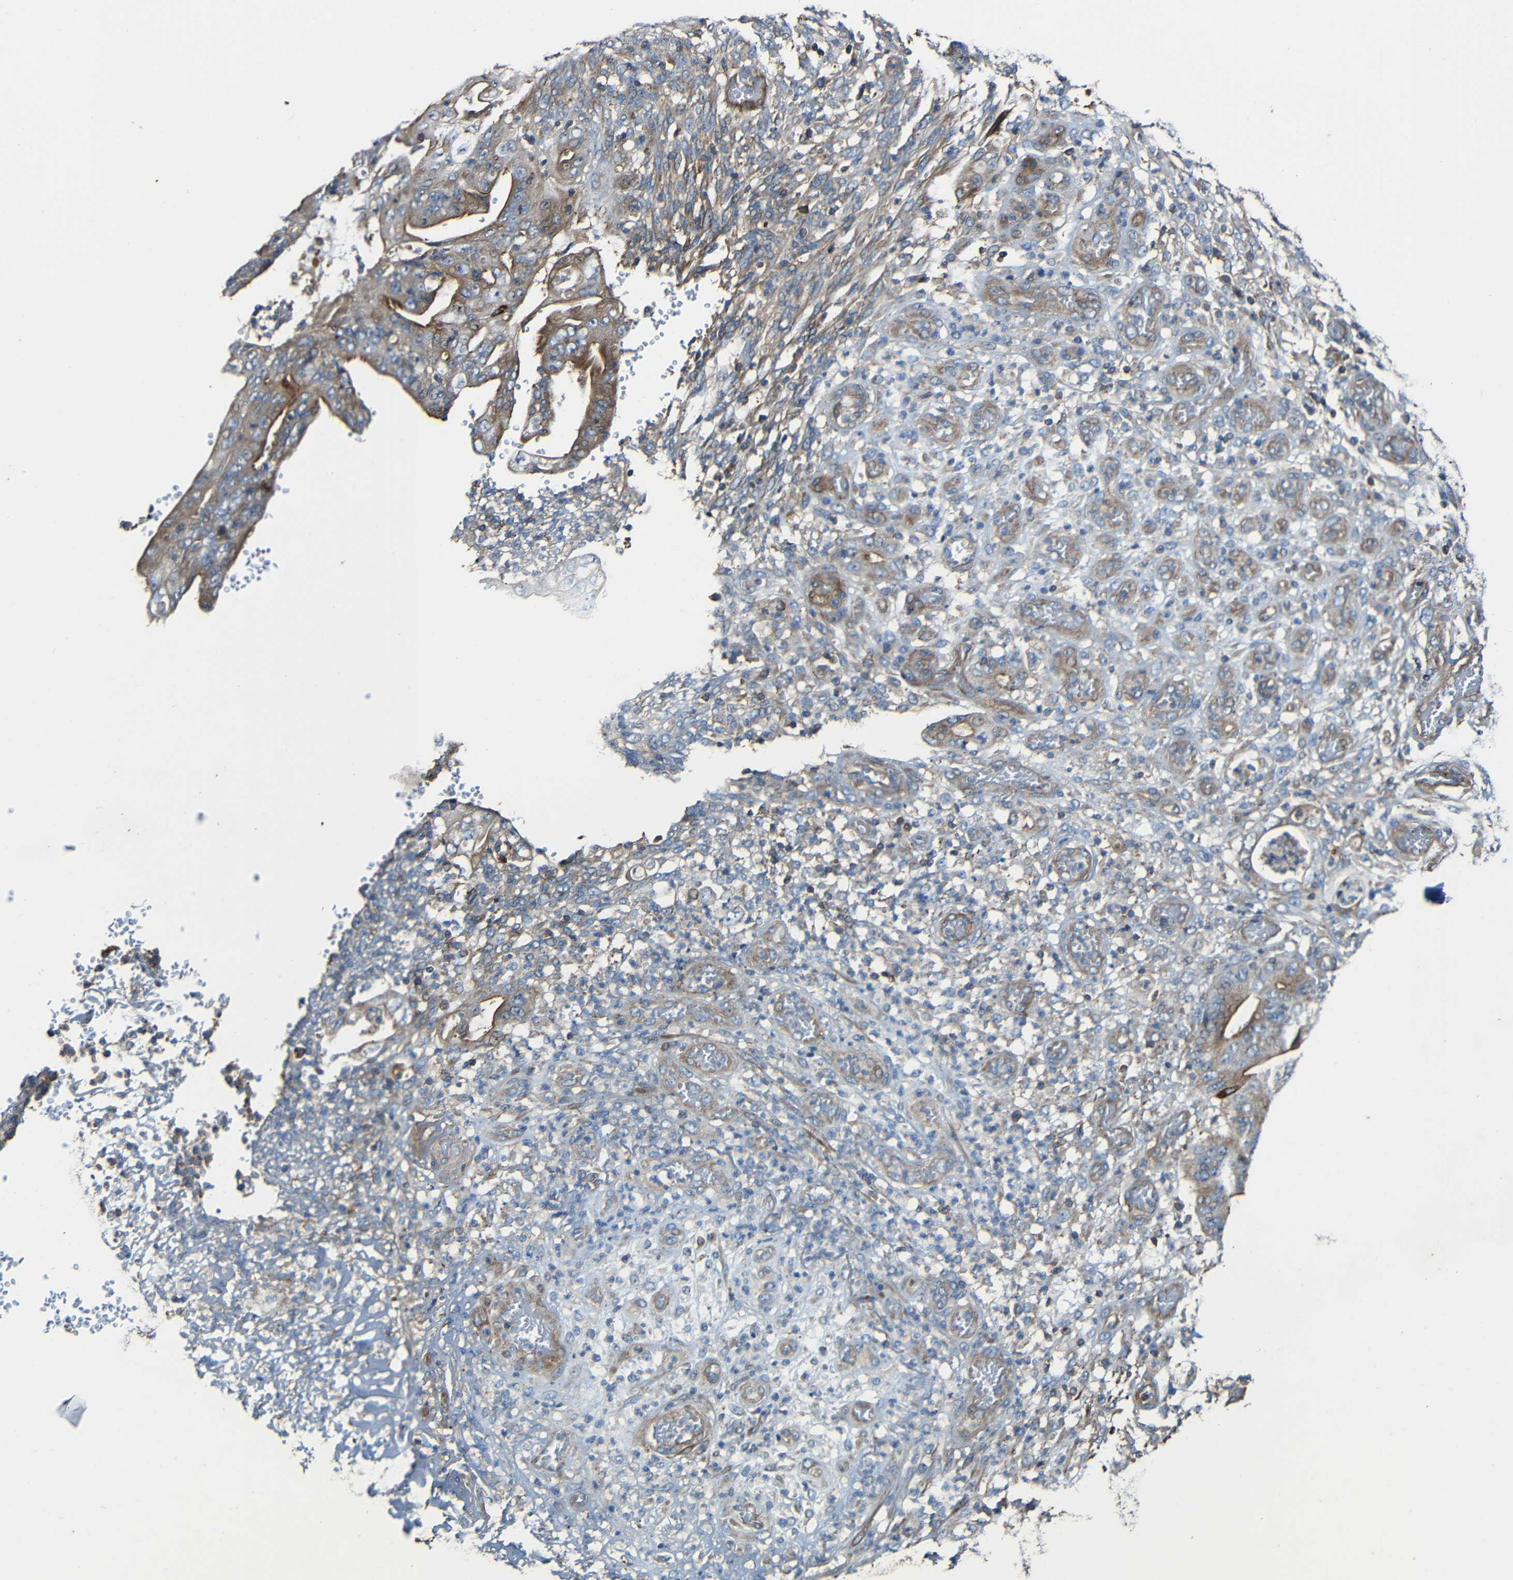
{"staining": {"intensity": "moderate", "quantity": "25%-75%", "location": "cytoplasmic/membranous"}, "tissue": "stomach cancer", "cell_type": "Tumor cells", "image_type": "cancer", "snomed": [{"axis": "morphology", "description": "Adenocarcinoma, NOS"}, {"axis": "topography", "description": "Stomach"}], "caption": "The immunohistochemical stain highlights moderate cytoplasmic/membranous positivity in tumor cells of adenocarcinoma (stomach) tissue.", "gene": "RHOT2", "patient": {"sex": "female", "age": 73}}